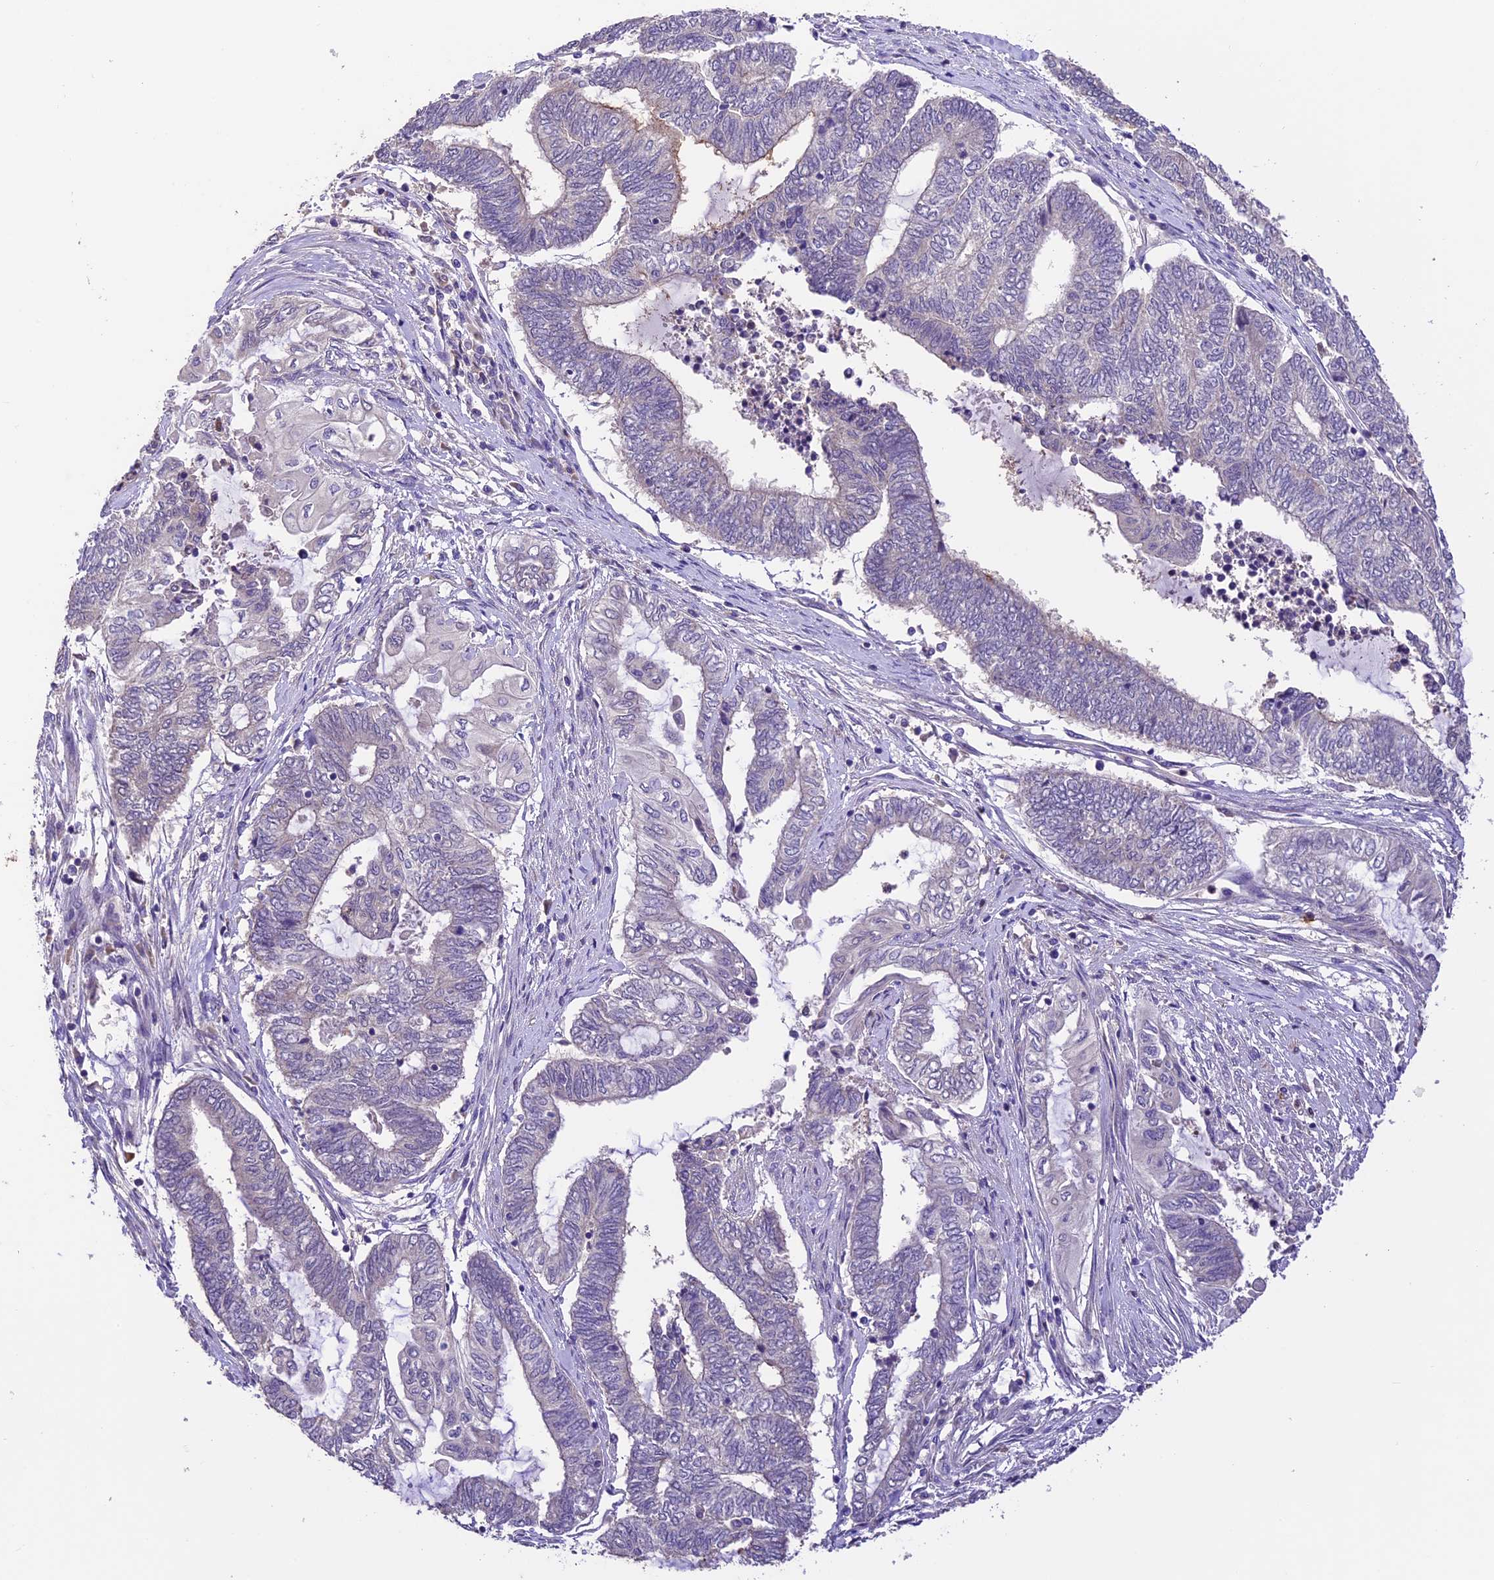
{"staining": {"intensity": "negative", "quantity": "none", "location": "none"}, "tissue": "endometrial cancer", "cell_type": "Tumor cells", "image_type": "cancer", "snomed": [{"axis": "morphology", "description": "Adenocarcinoma, NOS"}, {"axis": "topography", "description": "Uterus"}, {"axis": "topography", "description": "Endometrium"}], "caption": "Photomicrograph shows no protein staining in tumor cells of endometrial cancer tissue. (DAB (3,3'-diaminobenzidine) immunohistochemistry (IHC) with hematoxylin counter stain).", "gene": "DGKH", "patient": {"sex": "female", "age": 70}}